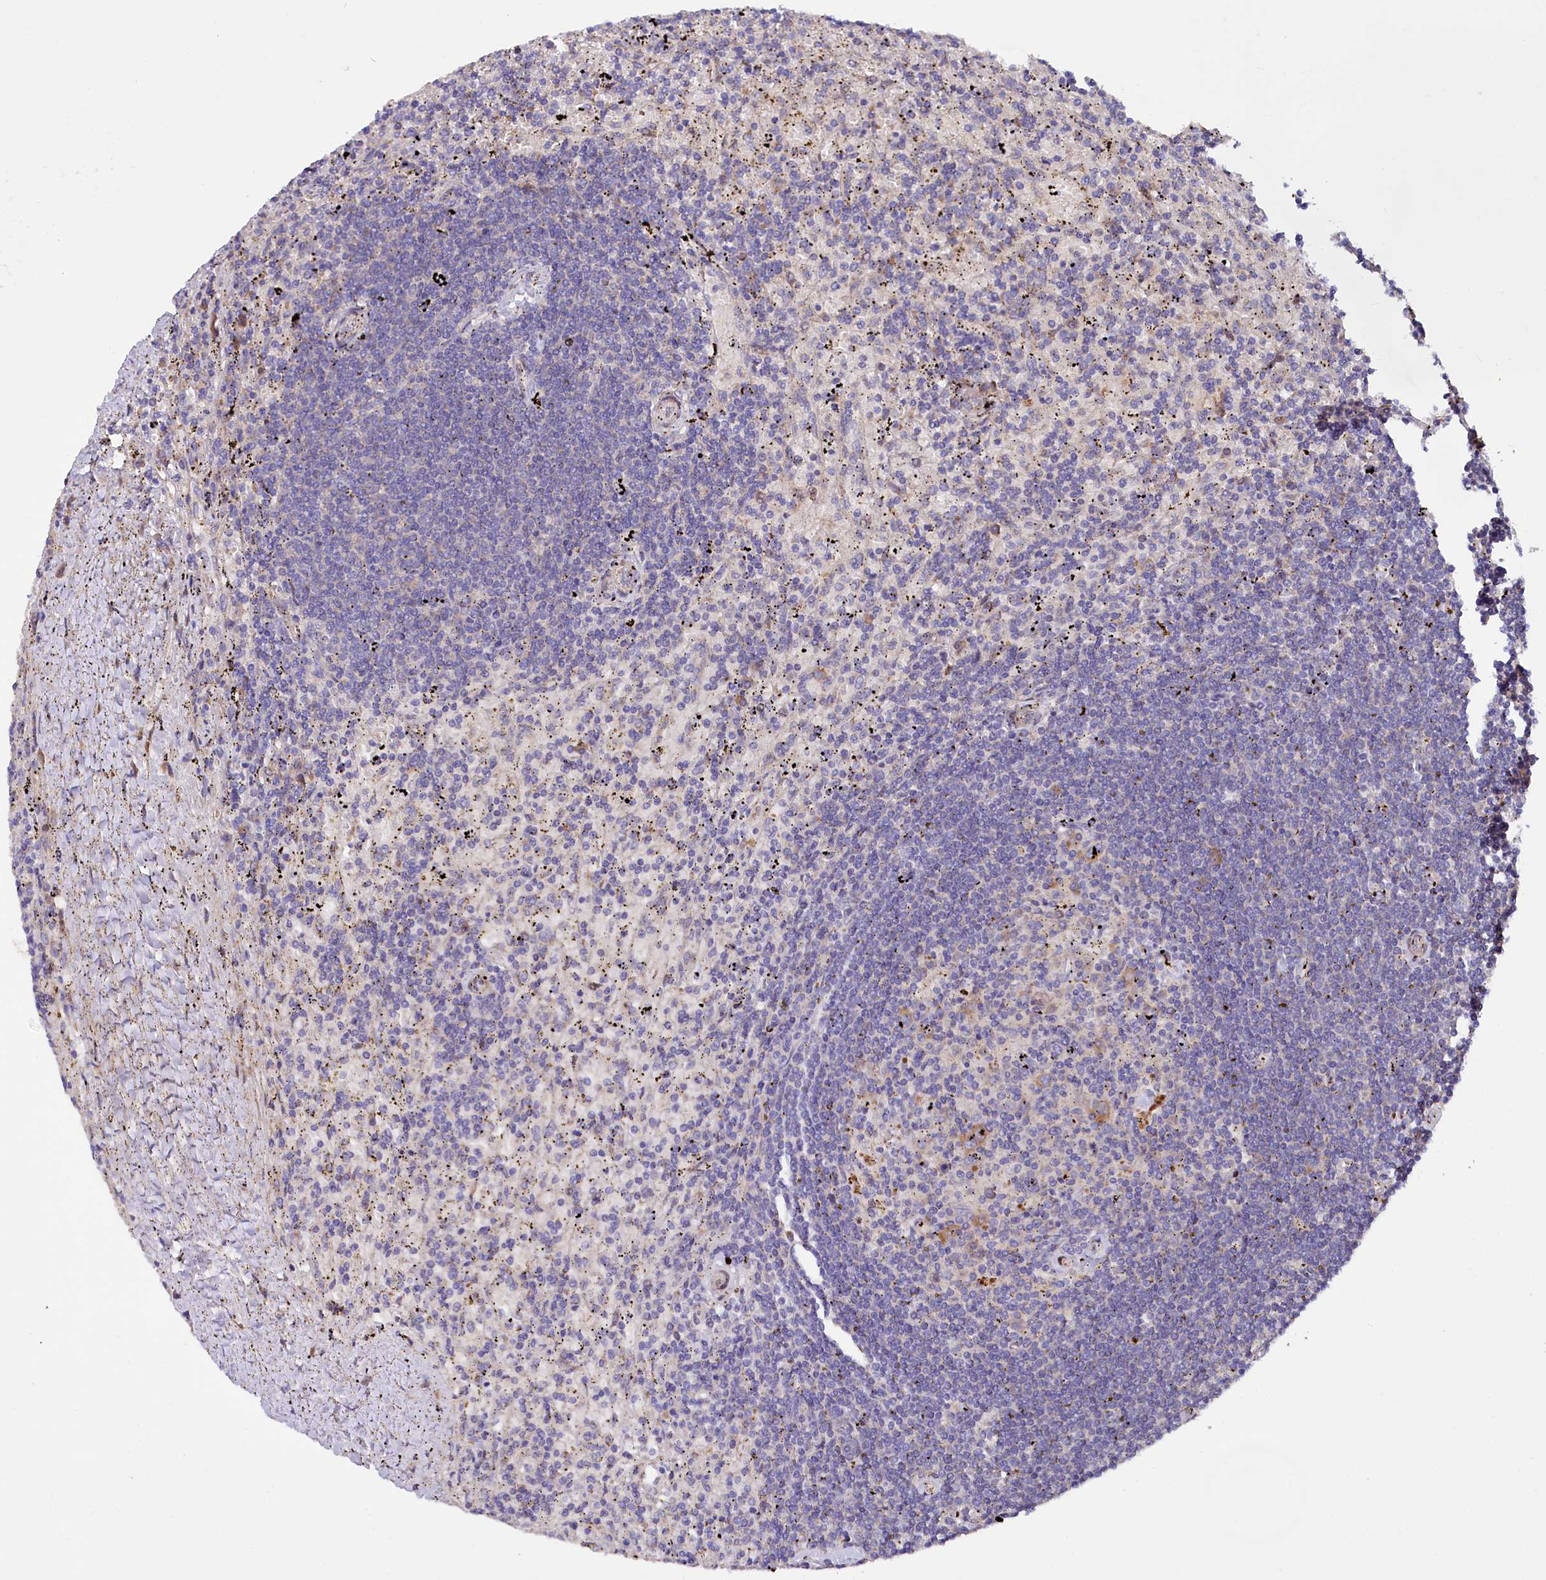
{"staining": {"intensity": "negative", "quantity": "none", "location": "none"}, "tissue": "lymphoma", "cell_type": "Tumor cells", "image_type": "cancer", "snomed": [{"axis": "morphology", "description": "Malignant lymphoma, non-Hodgkin's type, Low grade"}, {"axis": "topography", "description": "Spleen"}], "caption": "Image shows no significant protein staining in tumor cells of lymphoma. Brightfield microscopy of immunohistochemistry stained with DAB (brown) and hematoxylin (blue), captured at high magnification.", "gene": "PDZRN3", "patient": {"sex": "male", "age": 76}}